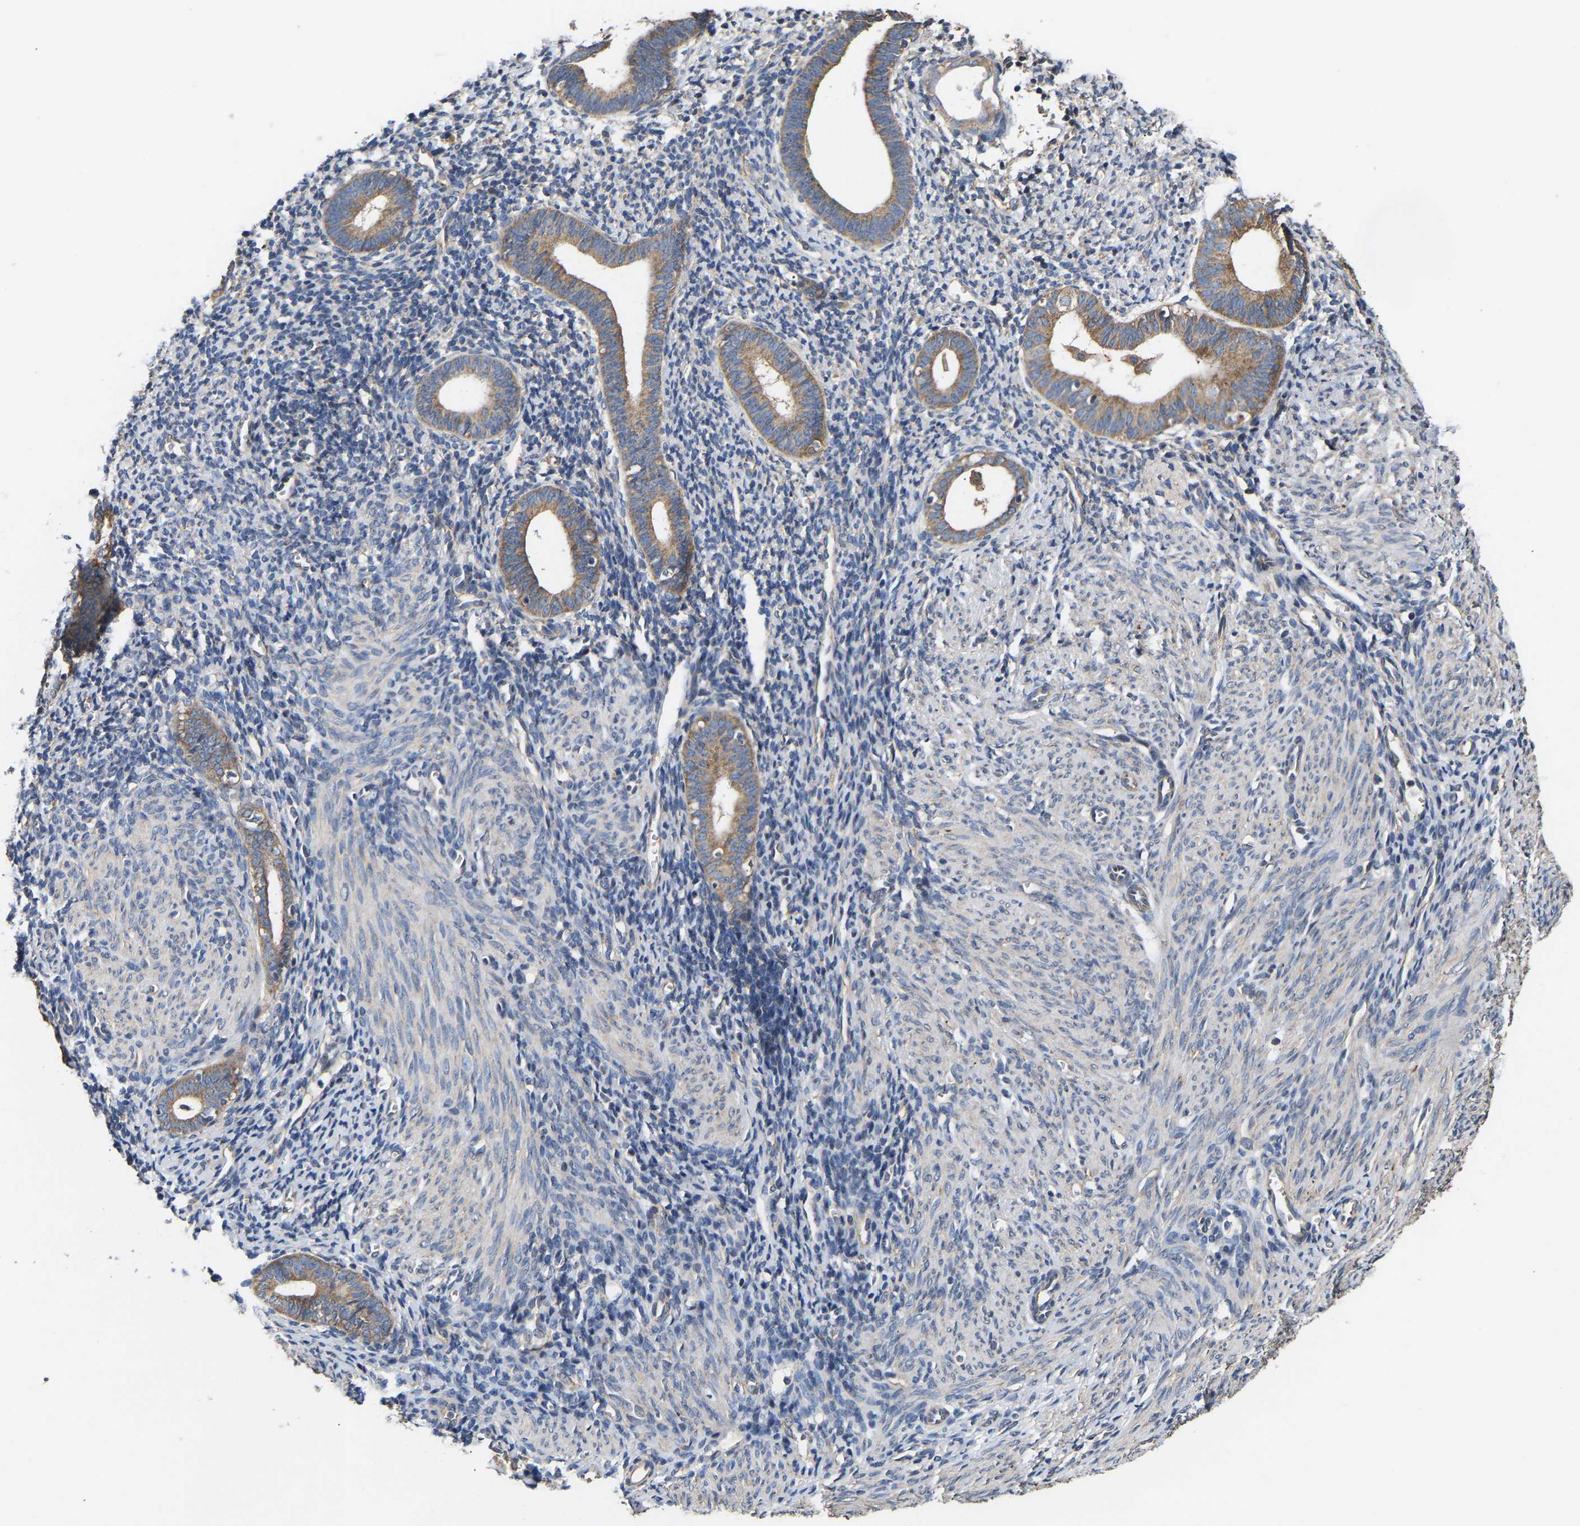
{"staining": {"intensity": "negative", "quantity": "none", "location": "none"}, "tissue": "endometrium", "cell_type": "Cells in endometrial stroma", "image_type": "normal", "snomed": [{"axis": "morphology", "description": "Normal tissue, NOS"}, {"axis": "morphology", "description": "Adenocarcinoma, NOS"}, {"axis": "topography", "description": "Endometrium"}], "caption": "This is an IHC image of normal human endometrium. There is no positivity in cells in endometrial stroma.", "gene": "AIMP2", "patient": {"sex": "female", "age": 57}}